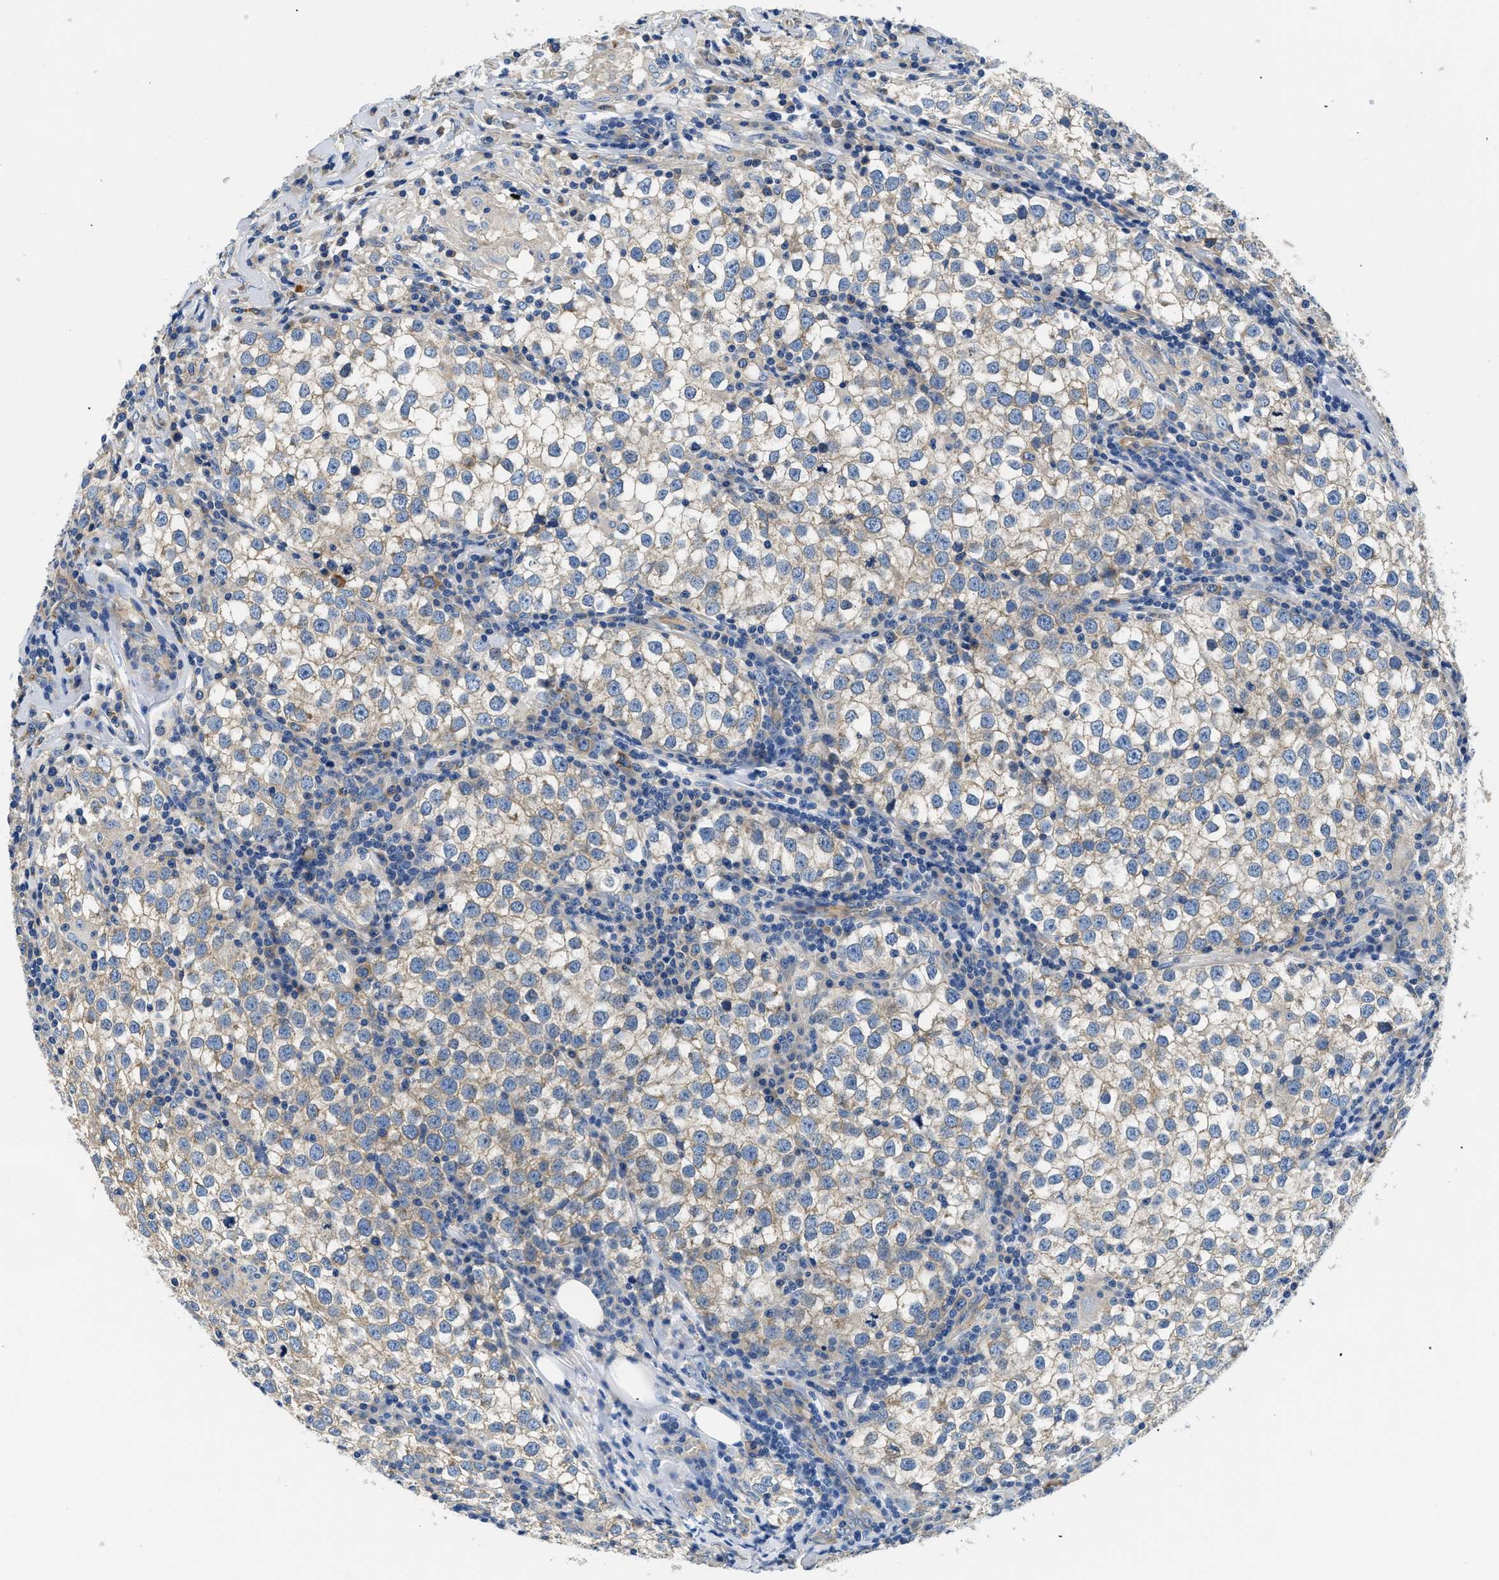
{"staining": {"intensity": "weak", "quantity": "25%-75%", "location": "cytoplasmic/membranous"}, "tissue": "testis cancer", "cell_type": "Tumor cells", "image_type": "cancer", "snomed": [{"axis": "morphology", "description": "Seminoma, NOS"}, {"axis": "morphology", "description": "Carcinoma, Embryonal, NOS"}, {"axis": "topography", "description": "Testis"}], "caption": "Testis seminoma tissue reveals weak cytoplasmic/membranous staining in approximately 25%-75% of tumor cells, visualized by immunohistochemistry.", "gene": "CSDE1", "patient": {"sex": "male", "age": 36}}